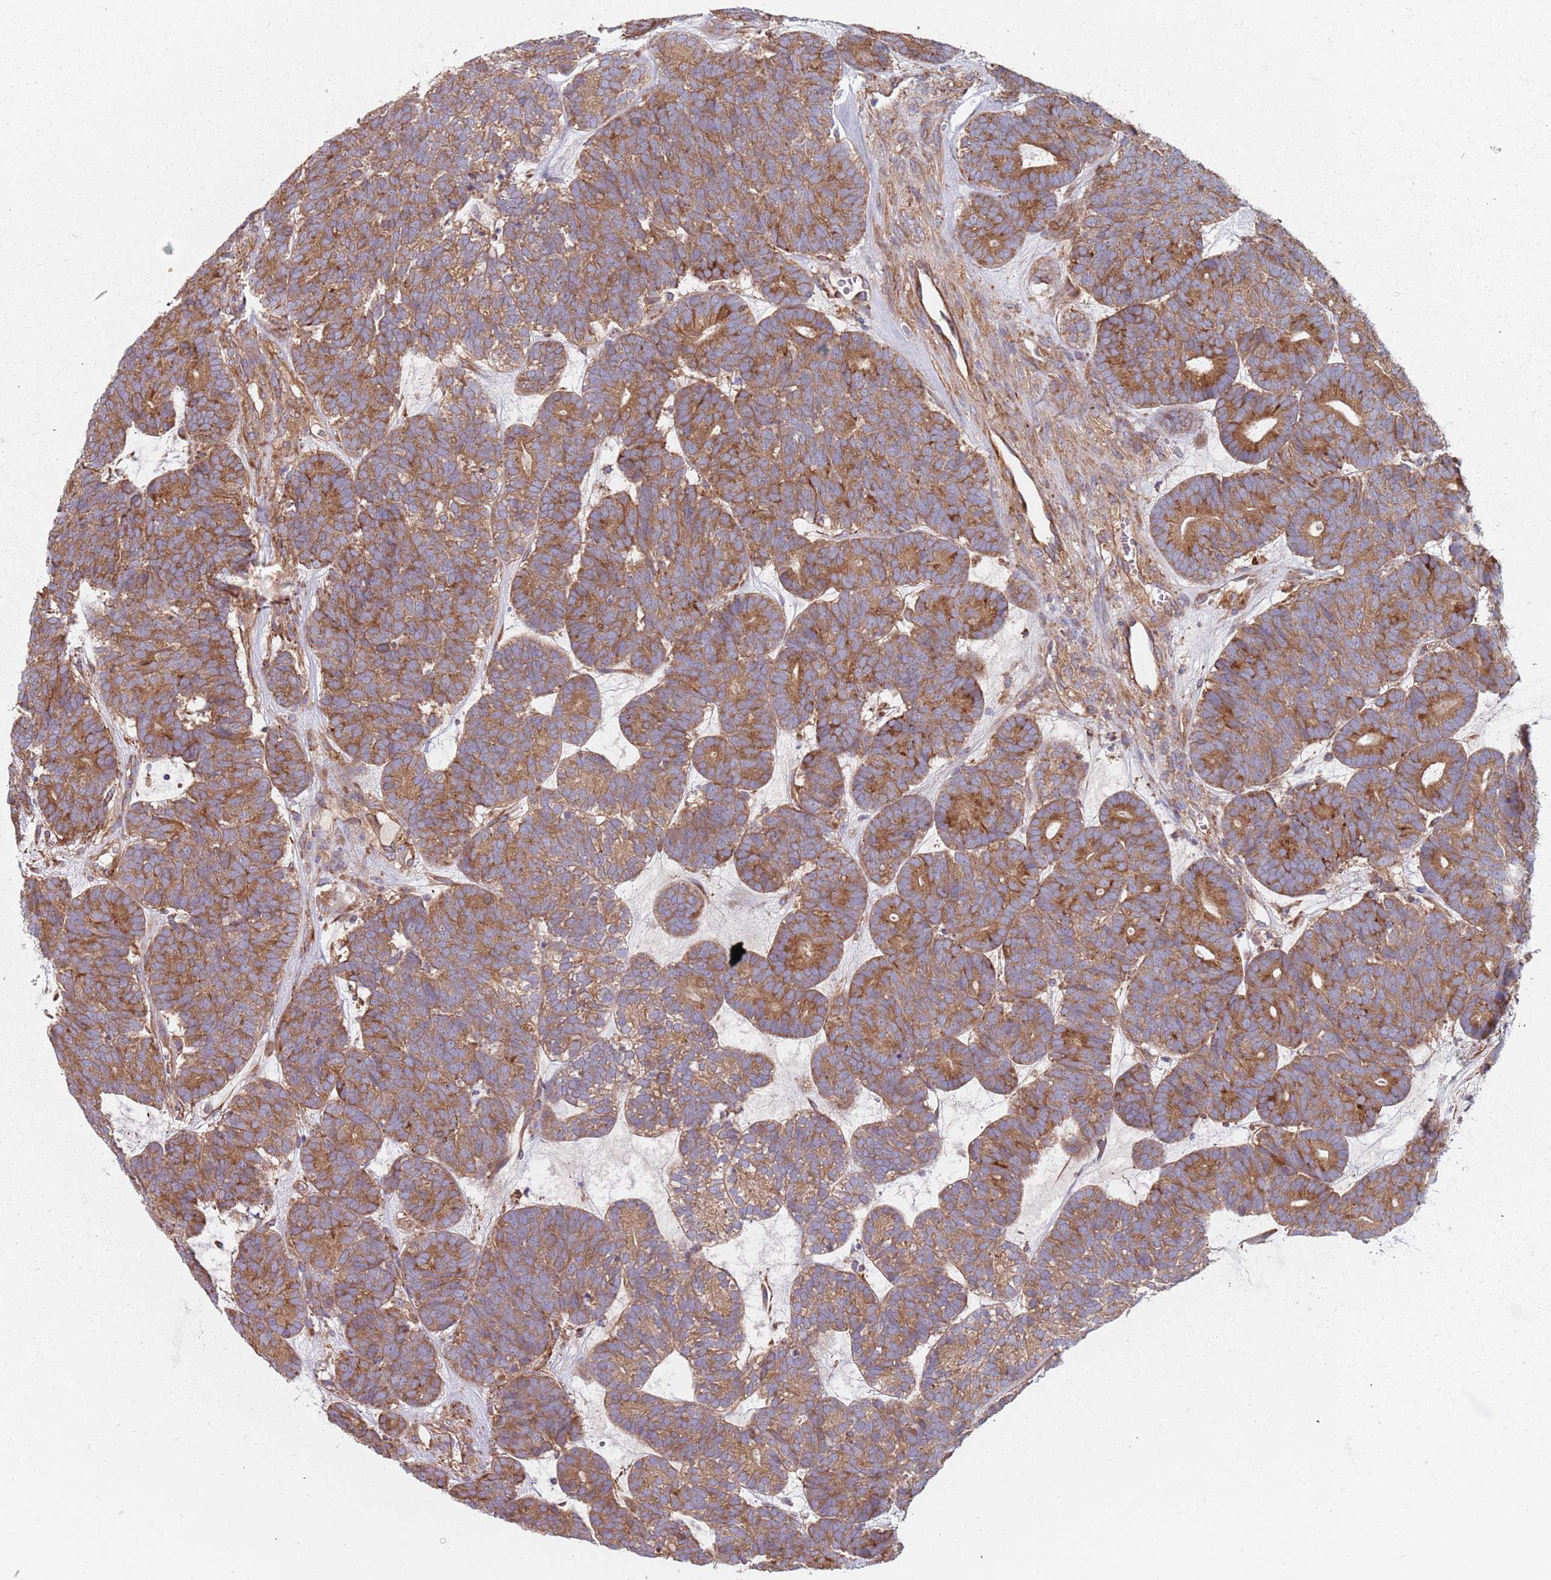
{"staining": {"intensity": "strong", "quantity": ">75%", "location": "cytoplasmic/membranous"}, "tissue": "head and neck cancer", "cell_type": "Tumor cells", "image_type": "cancer", "snomed": [{"axis": "morphology", "description": "Adenocarcinoma, NOS"}, {"axis": "topography", "description": "Head-Neck"}], "caption": "Head and neck cancer stained with a protein marker displays strong staining in tumor cells.", "gene": "SPDL1", "patient": {"sex": "female", "age": 81}}